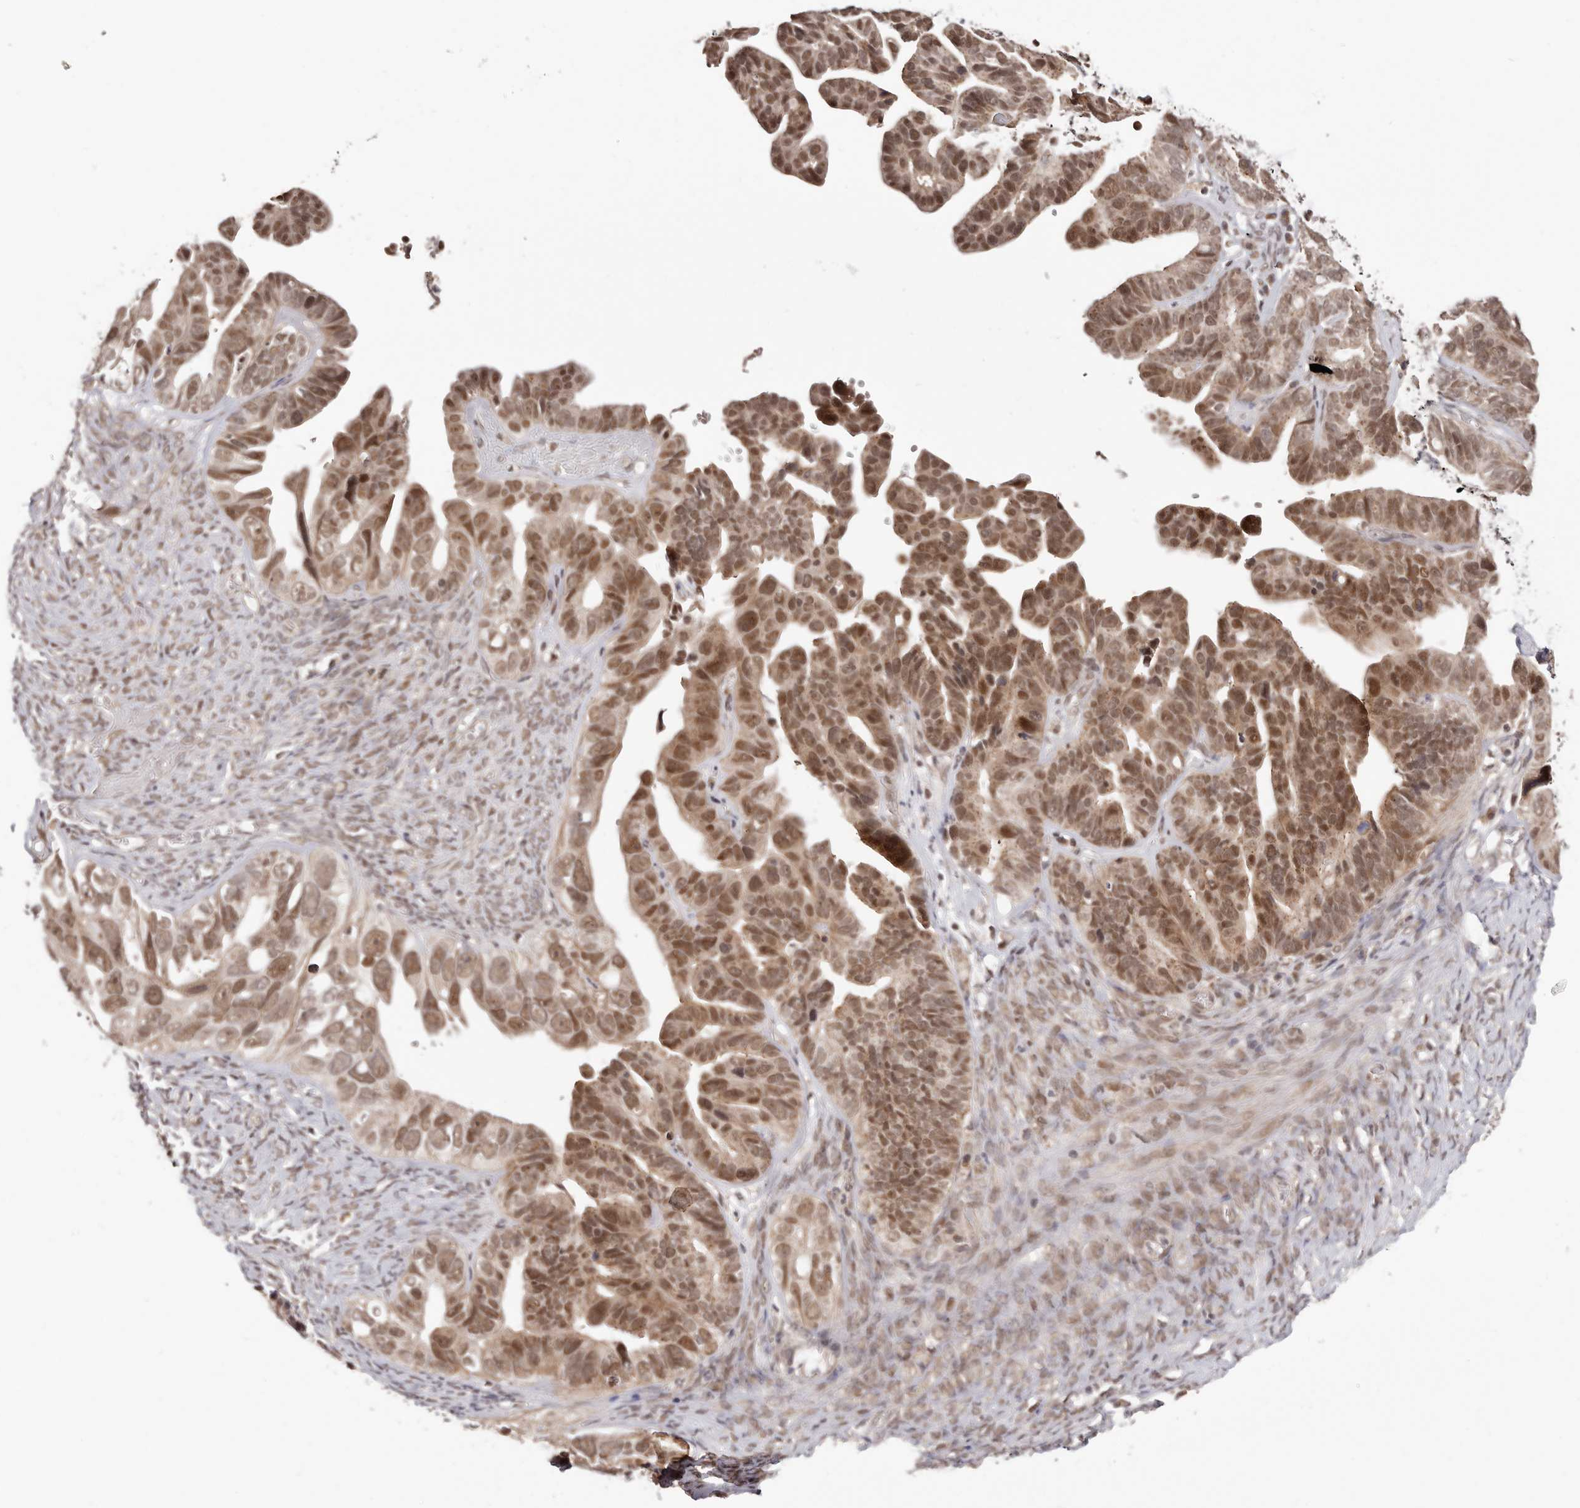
{"staining": {"intensity": "moderate", "quantity": ">75%", "location": "cytoplasmic/membranous,nuclear"}, "tissue": "ovarian cancer", "cell_type": "Tumor cells", "image_type": "cancer", "snomed": [{"axis": "morphology", "description": "Cystadenocarcinoma, serous, NOS"}, {"axis": "topography", "description": "Ovary"}], "caption": "A high-resolution photomicrograph shows immunohistochemistry (IHC) staining of ovarian cancer, which displays moderate cytoplasmic/membranous and nuclear expression in approximately >75% of tumor cells.", "gene": "MED8", "patient": {"sex": "female", "age": 56}}